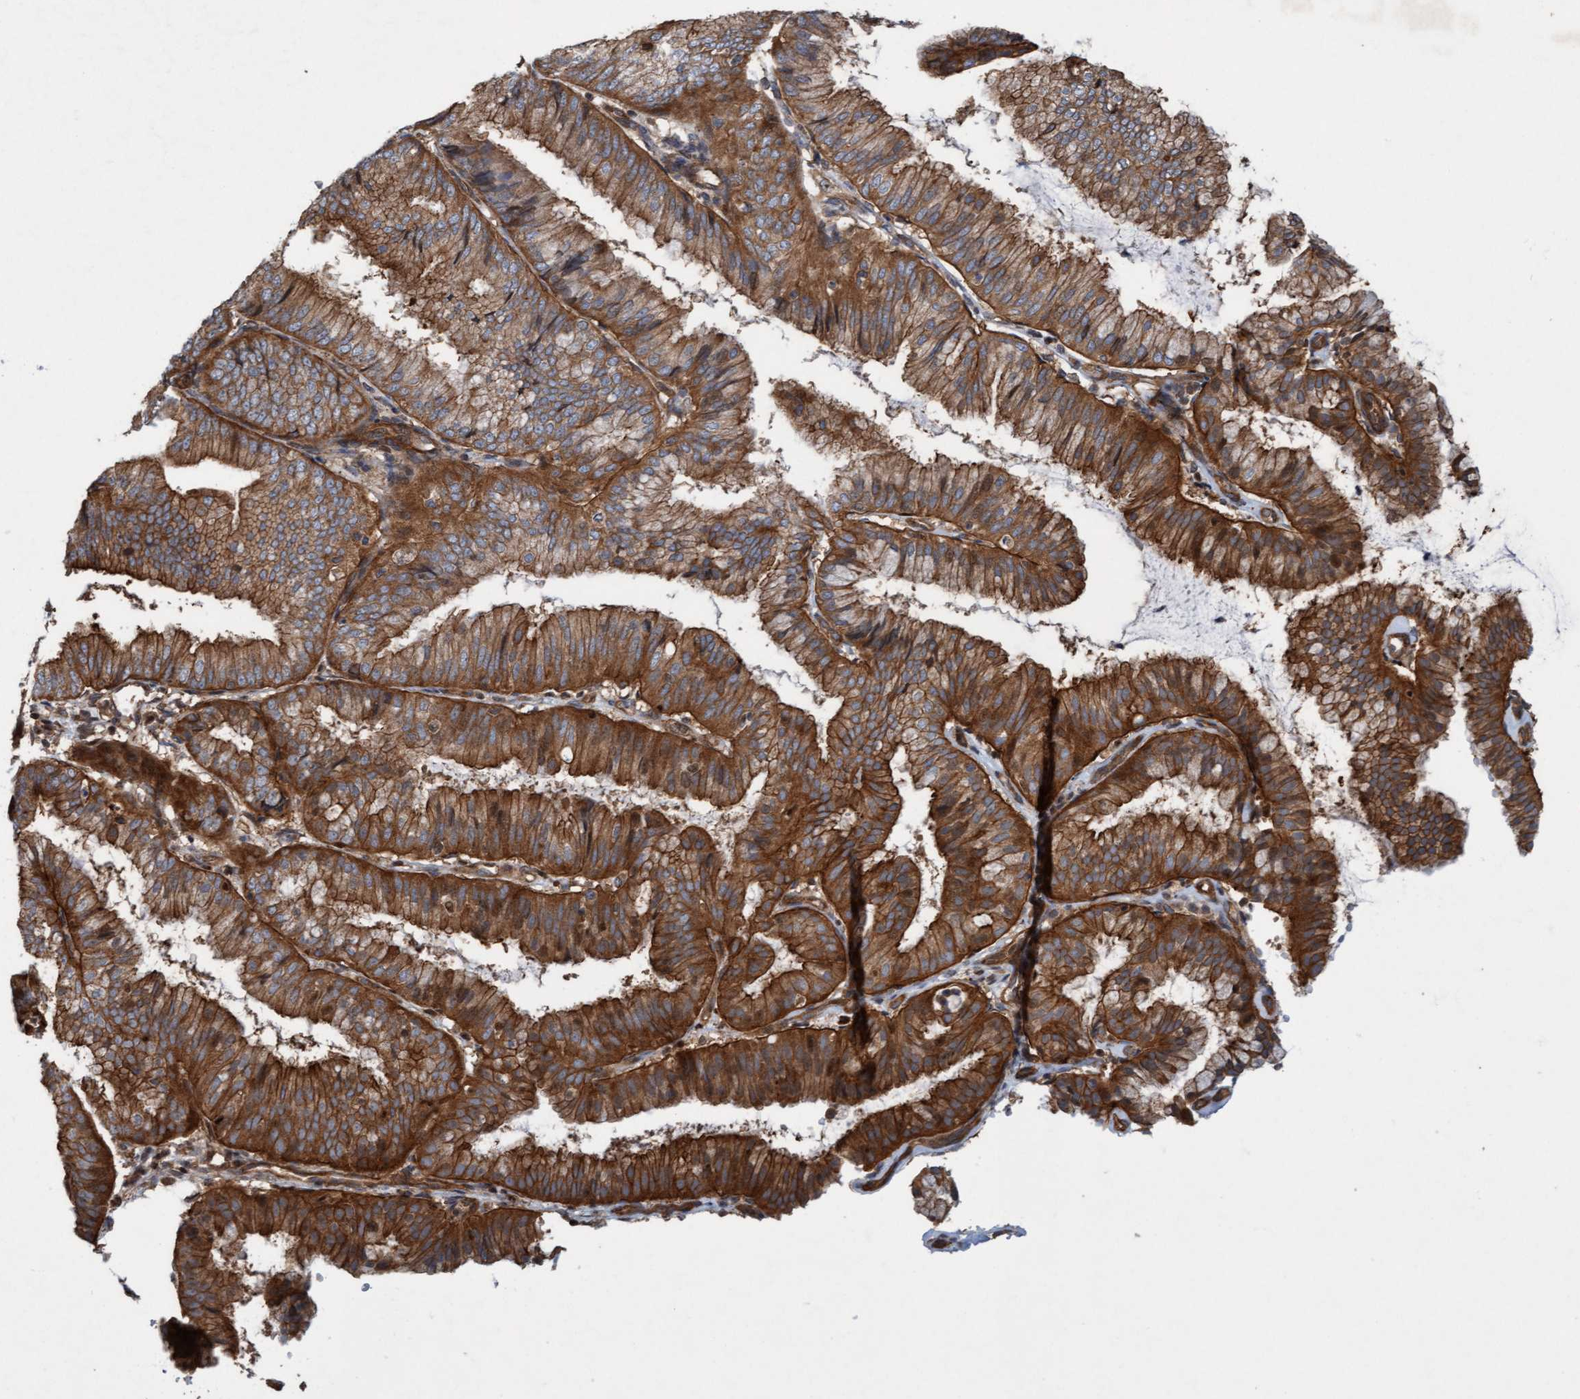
{"staining": {"intensity": "strong", "quantity": ">75%", "location": "cytoplasmic/membranous"}, "tissue": "endometrial cancer", "cell_type": "Tumor cells", "image_type": "cancer", "snomed": [{"axis": "morphology", "description": "Adenocarcinoma, NOS"}, {"axis": "topography", "description": "Endometrium"}], "caption": "Brown immunohistochemical staining in endometrial cancer (adenocarcinoma) exhibits strong cytoplasmic/membranous staining in approximately >75% of tumor cells.", "gene": "ERAL1", "patient": {"sex": "female", "age": 63}}